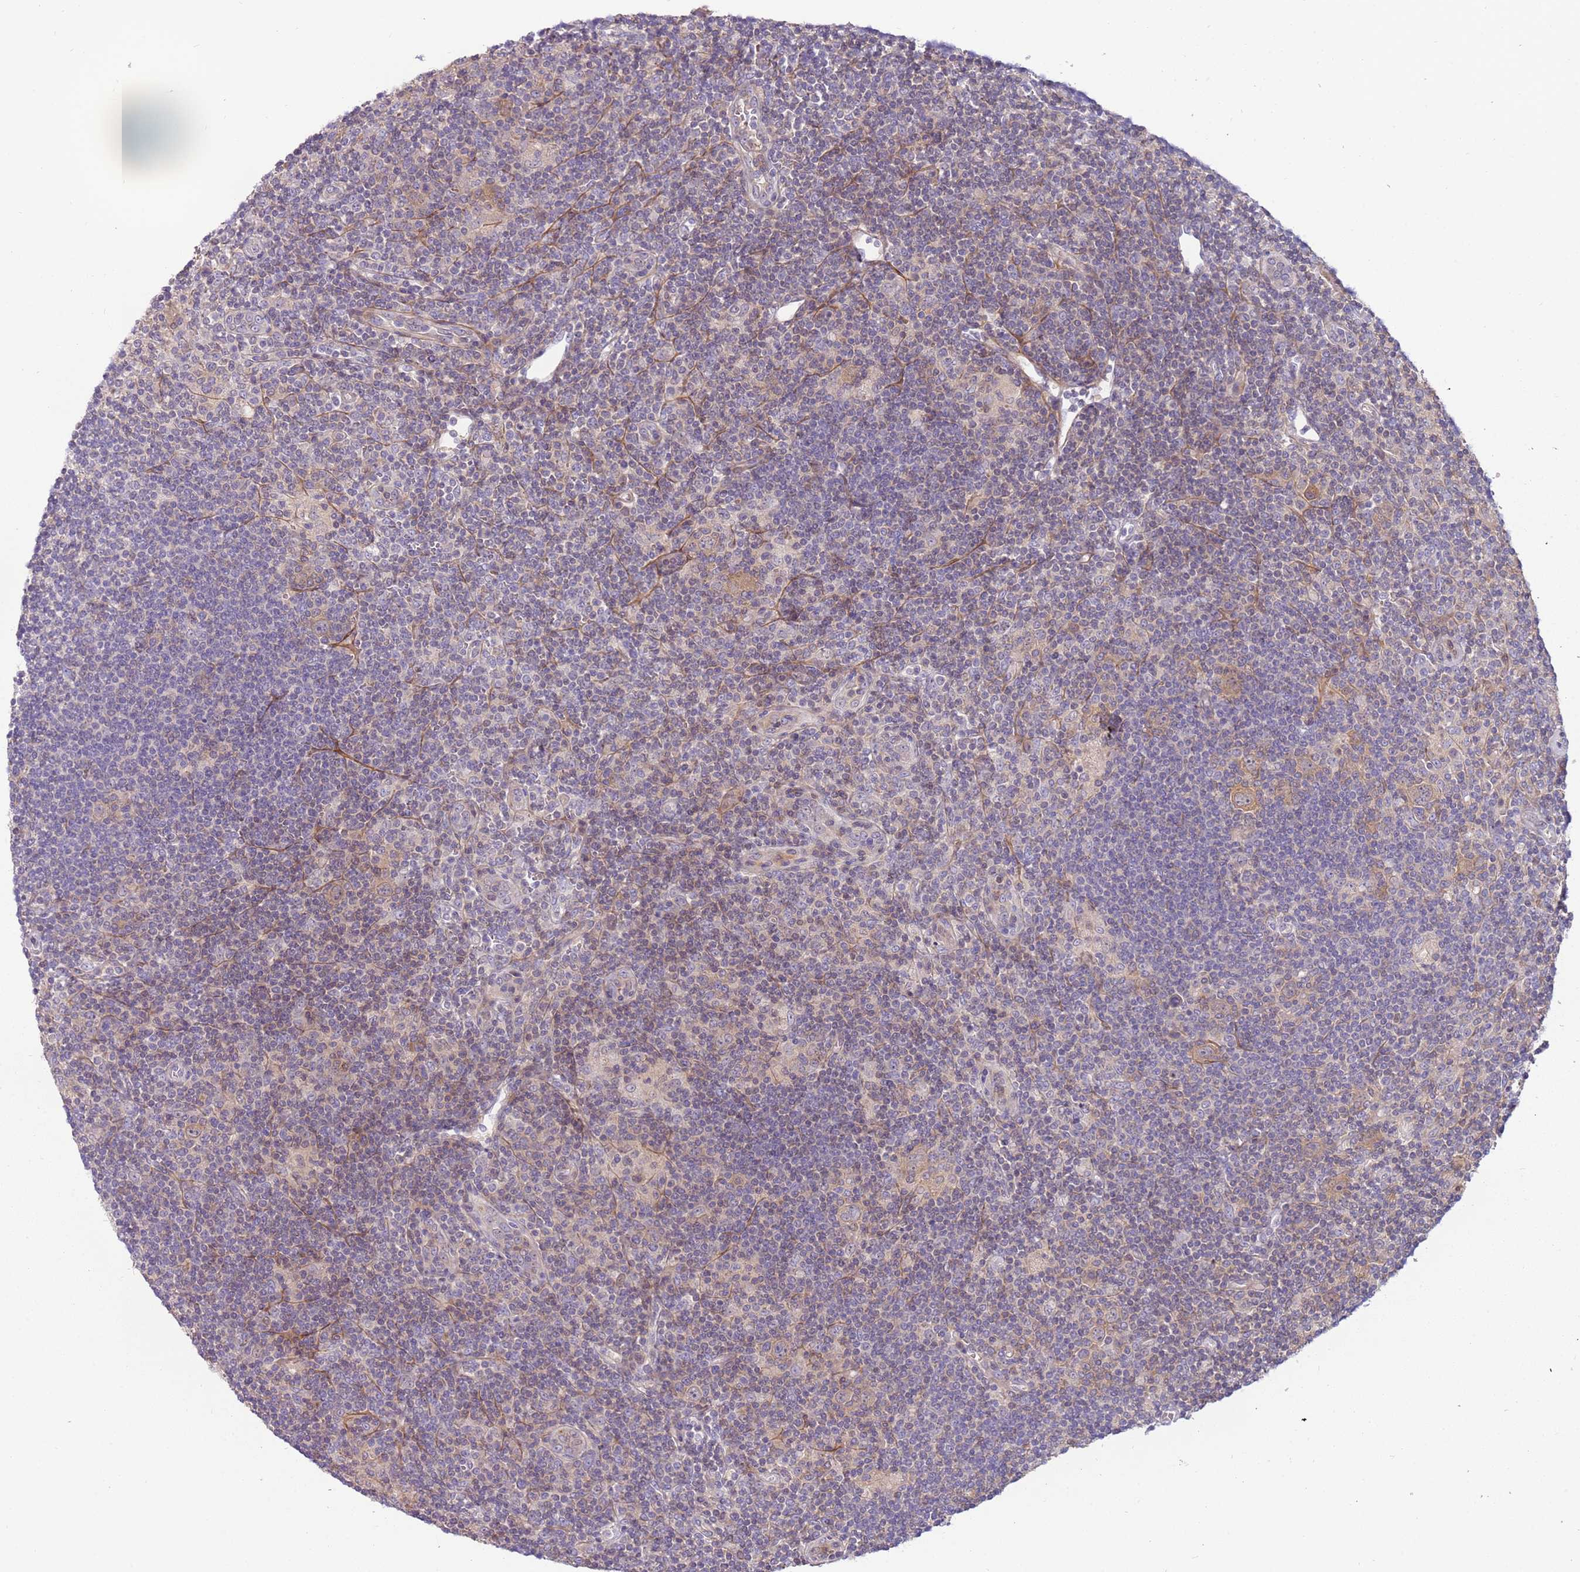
{"staining": {"intensity": "weak", "quantity": ">75%", "location": "cytoplasmic/membranous"}, "tissue": "lymphoma", "cell_type": "Tumor cells", "image_type": "cancer", "snomed": [{"axis": "morphology", "description": "Hodgkin's disease, NOS"}, {"axis": "topography", "description": "Lymph node"}], "caption": "A brown stain shows weak cytoplasmic/membranous expression of a protein in Hodgkin's disease tumor cells.", "gene": "ARHGAP5", "patient": {"sex": "female", "age": 57}}